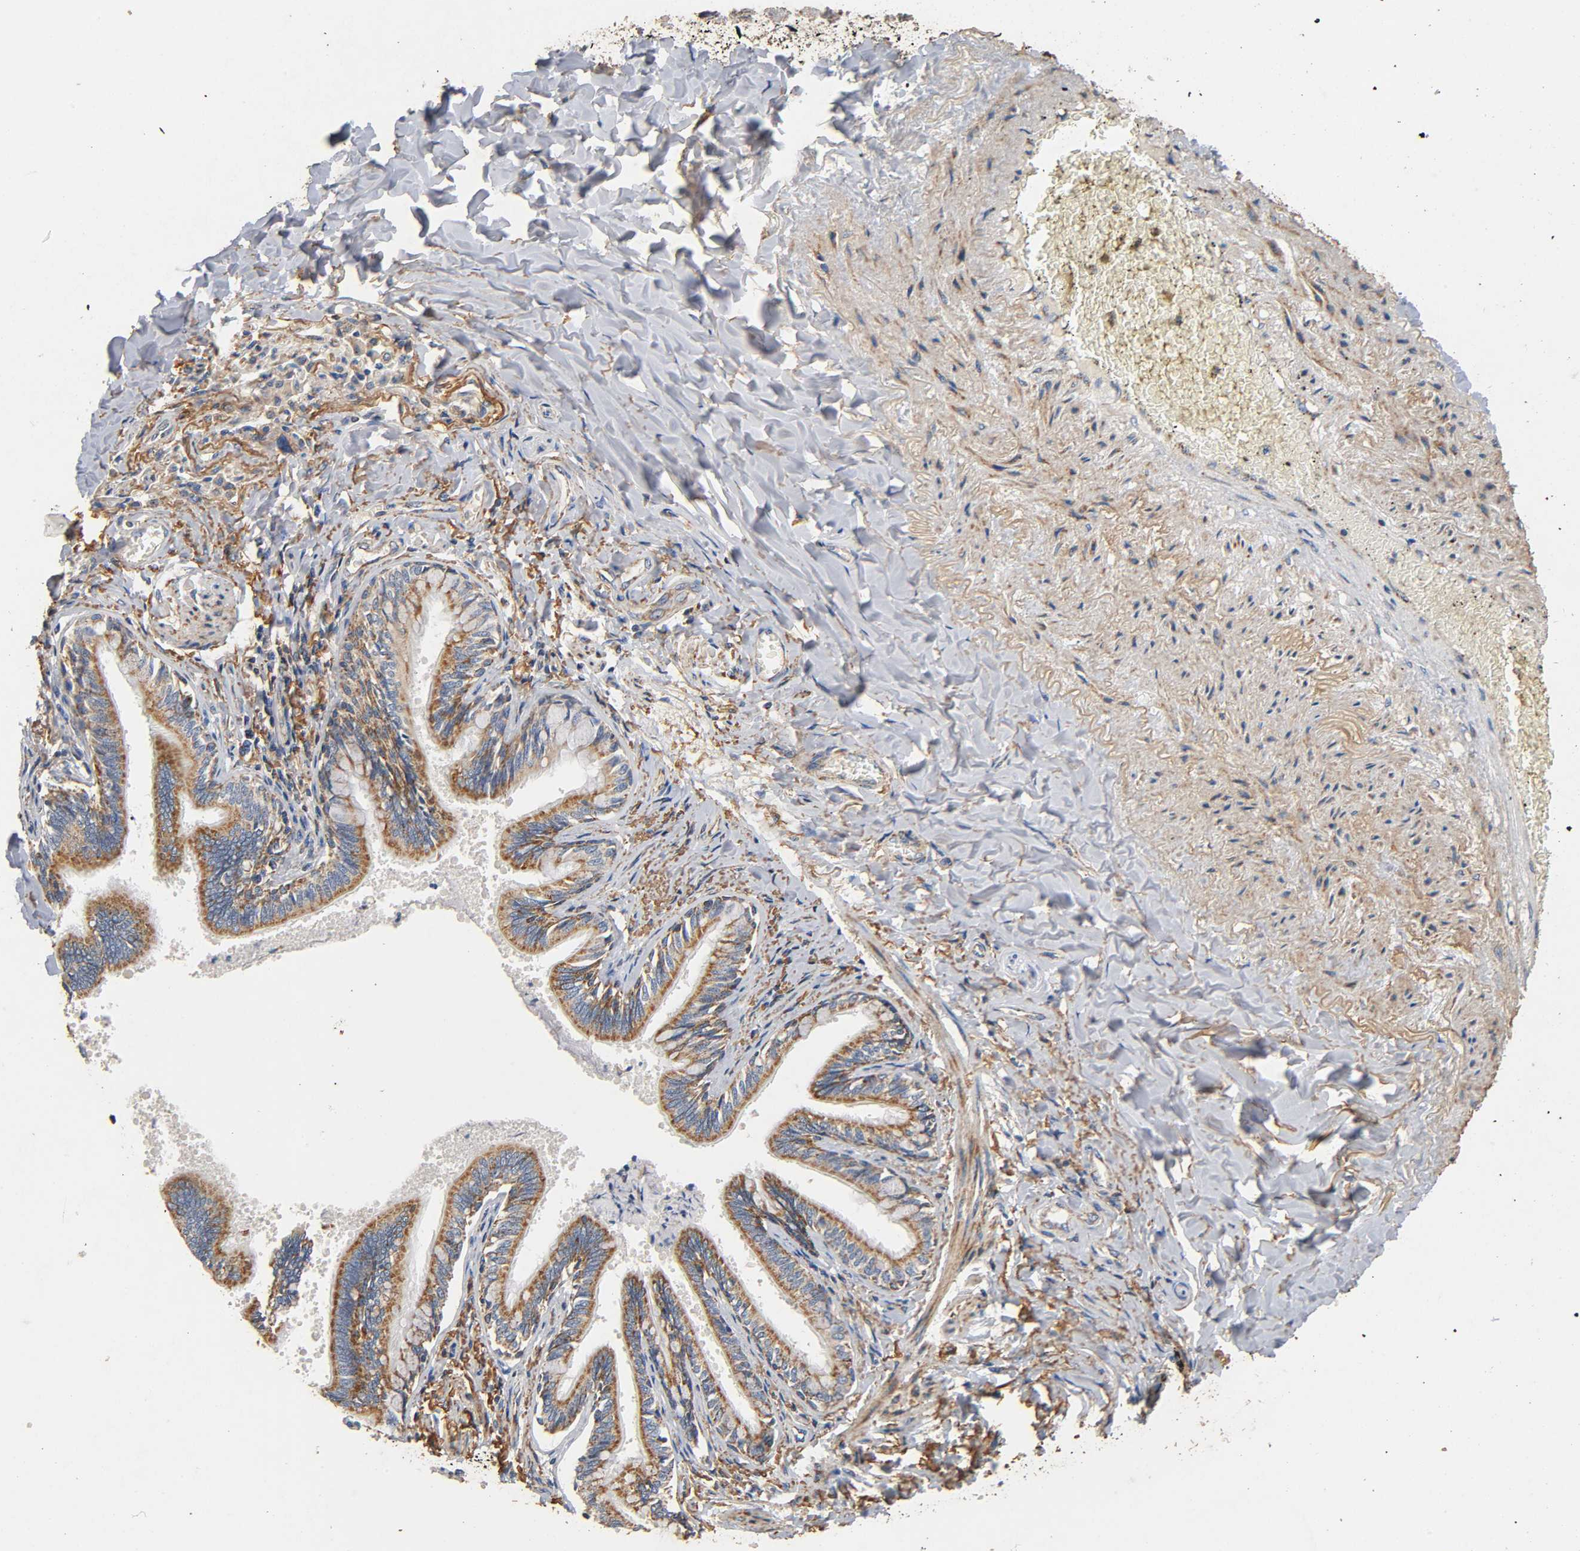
{"staining": {"intensity": "moderate", "quantity": ">75%", "location": "cytoplasmic/membranous"}, "tissue": "bronchus", "cell_type": "Respiratory epithelial cells", "image_type": "normal", "snomed": [{"axis": "morphology", "description": "Normal tissue, NOS"}, {"axis": "topography", "description": "Lung"}], "caption": "Immunohistochemical staining of unremarkable human bronchus demonstrates >75% levels of moderate cytoplasmic/membranous protein expression in about >75% of respiratory epithelial cells.", "gene": "NDUFS3", "patient": {"sex": "male", "age": 64}}